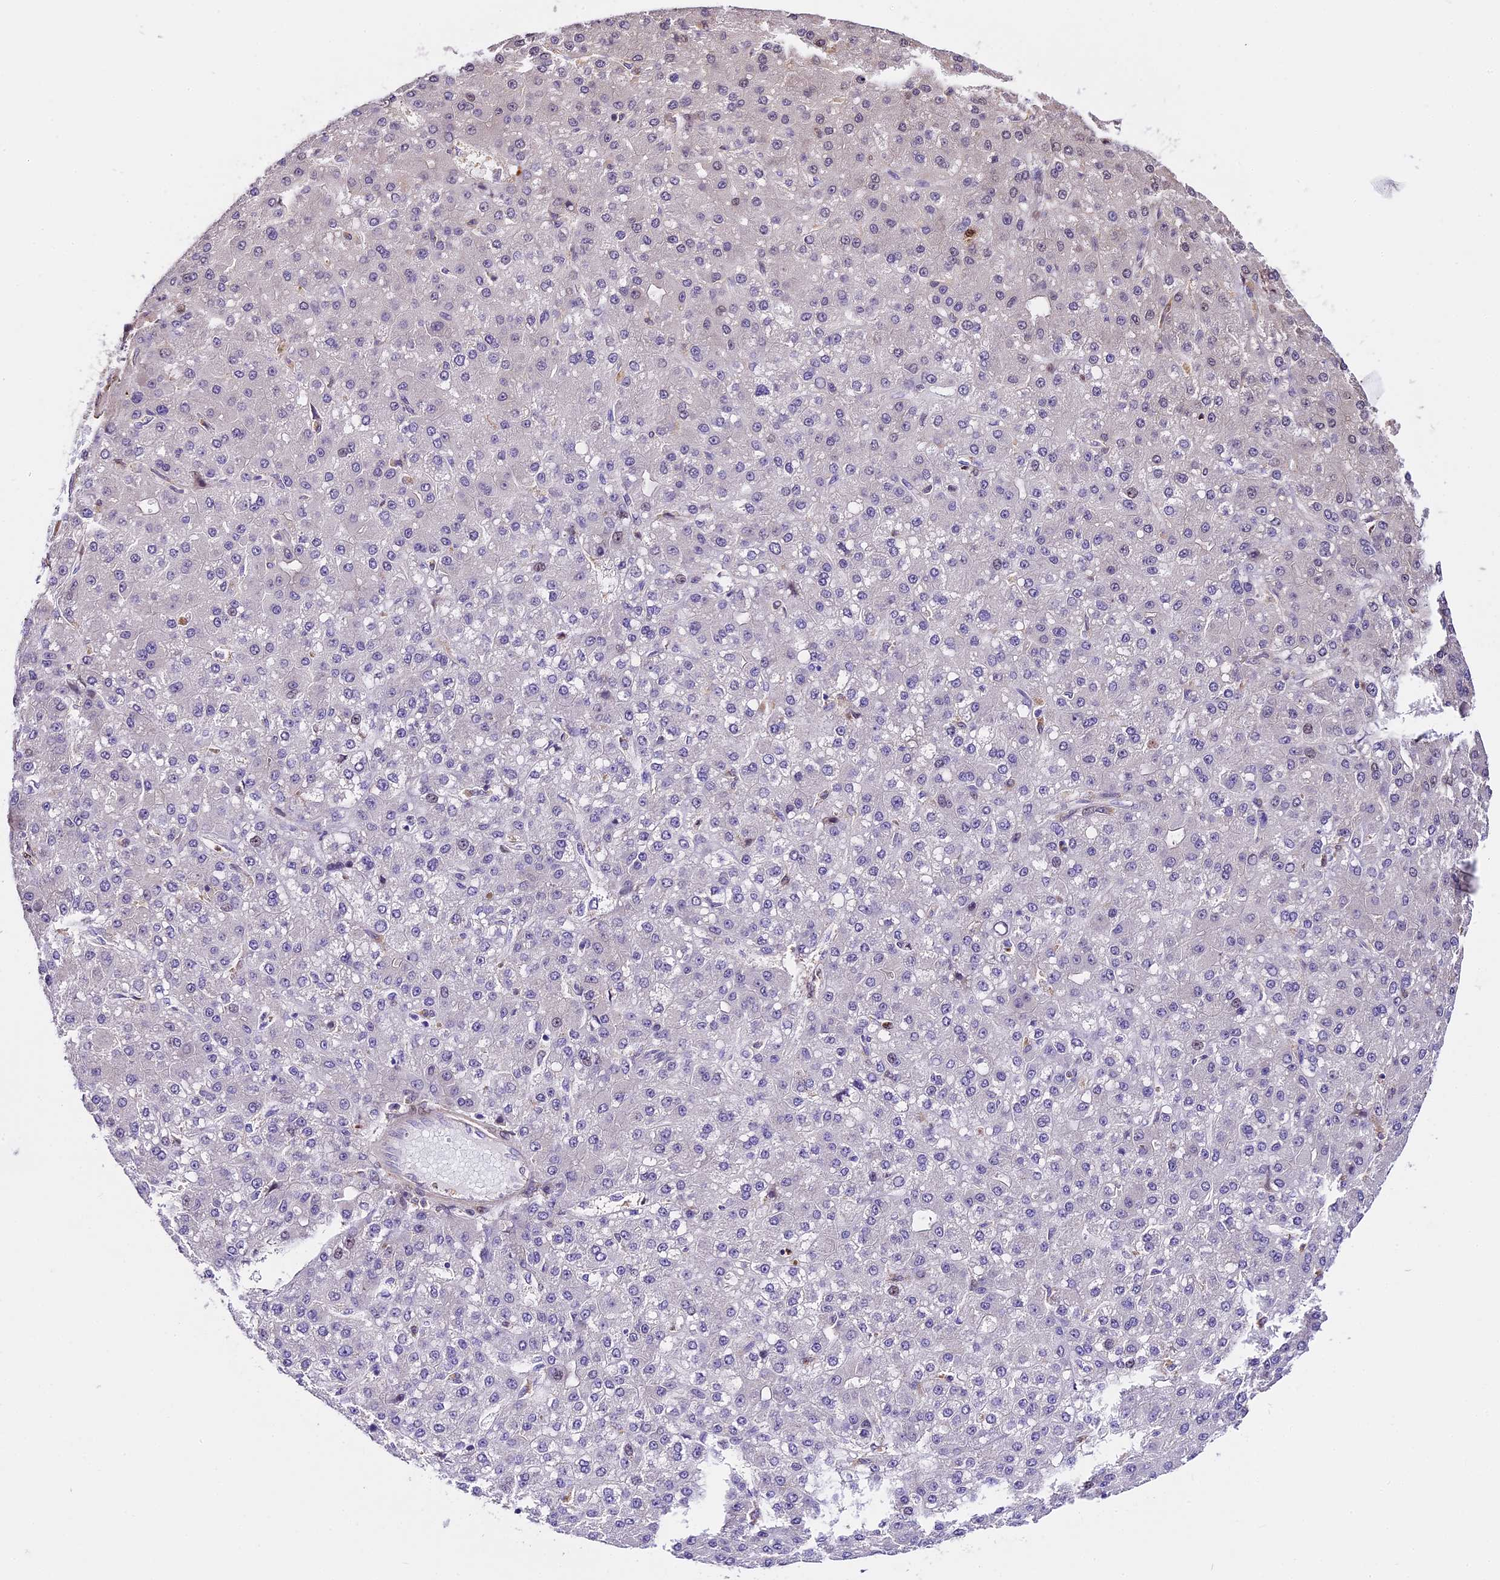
{"staining": {"intensity": "negative", "quantity": "none", "location": "none"}, "tissue": "liver cancer", "cell_type": "Tumor cells", "image_type": "cancer", "snomed": [{"axis": "morphology", "description": "Carcinoma, Hepatocellular, NOS"}, {"axis": "topography", "description": "Liver"}], "caption": "Tumor cells are negative for protein expression in human liver hepatocellular carcinoma.", "gene": "HERPUD1", "patient": {"sex": "male", "age": 67}}